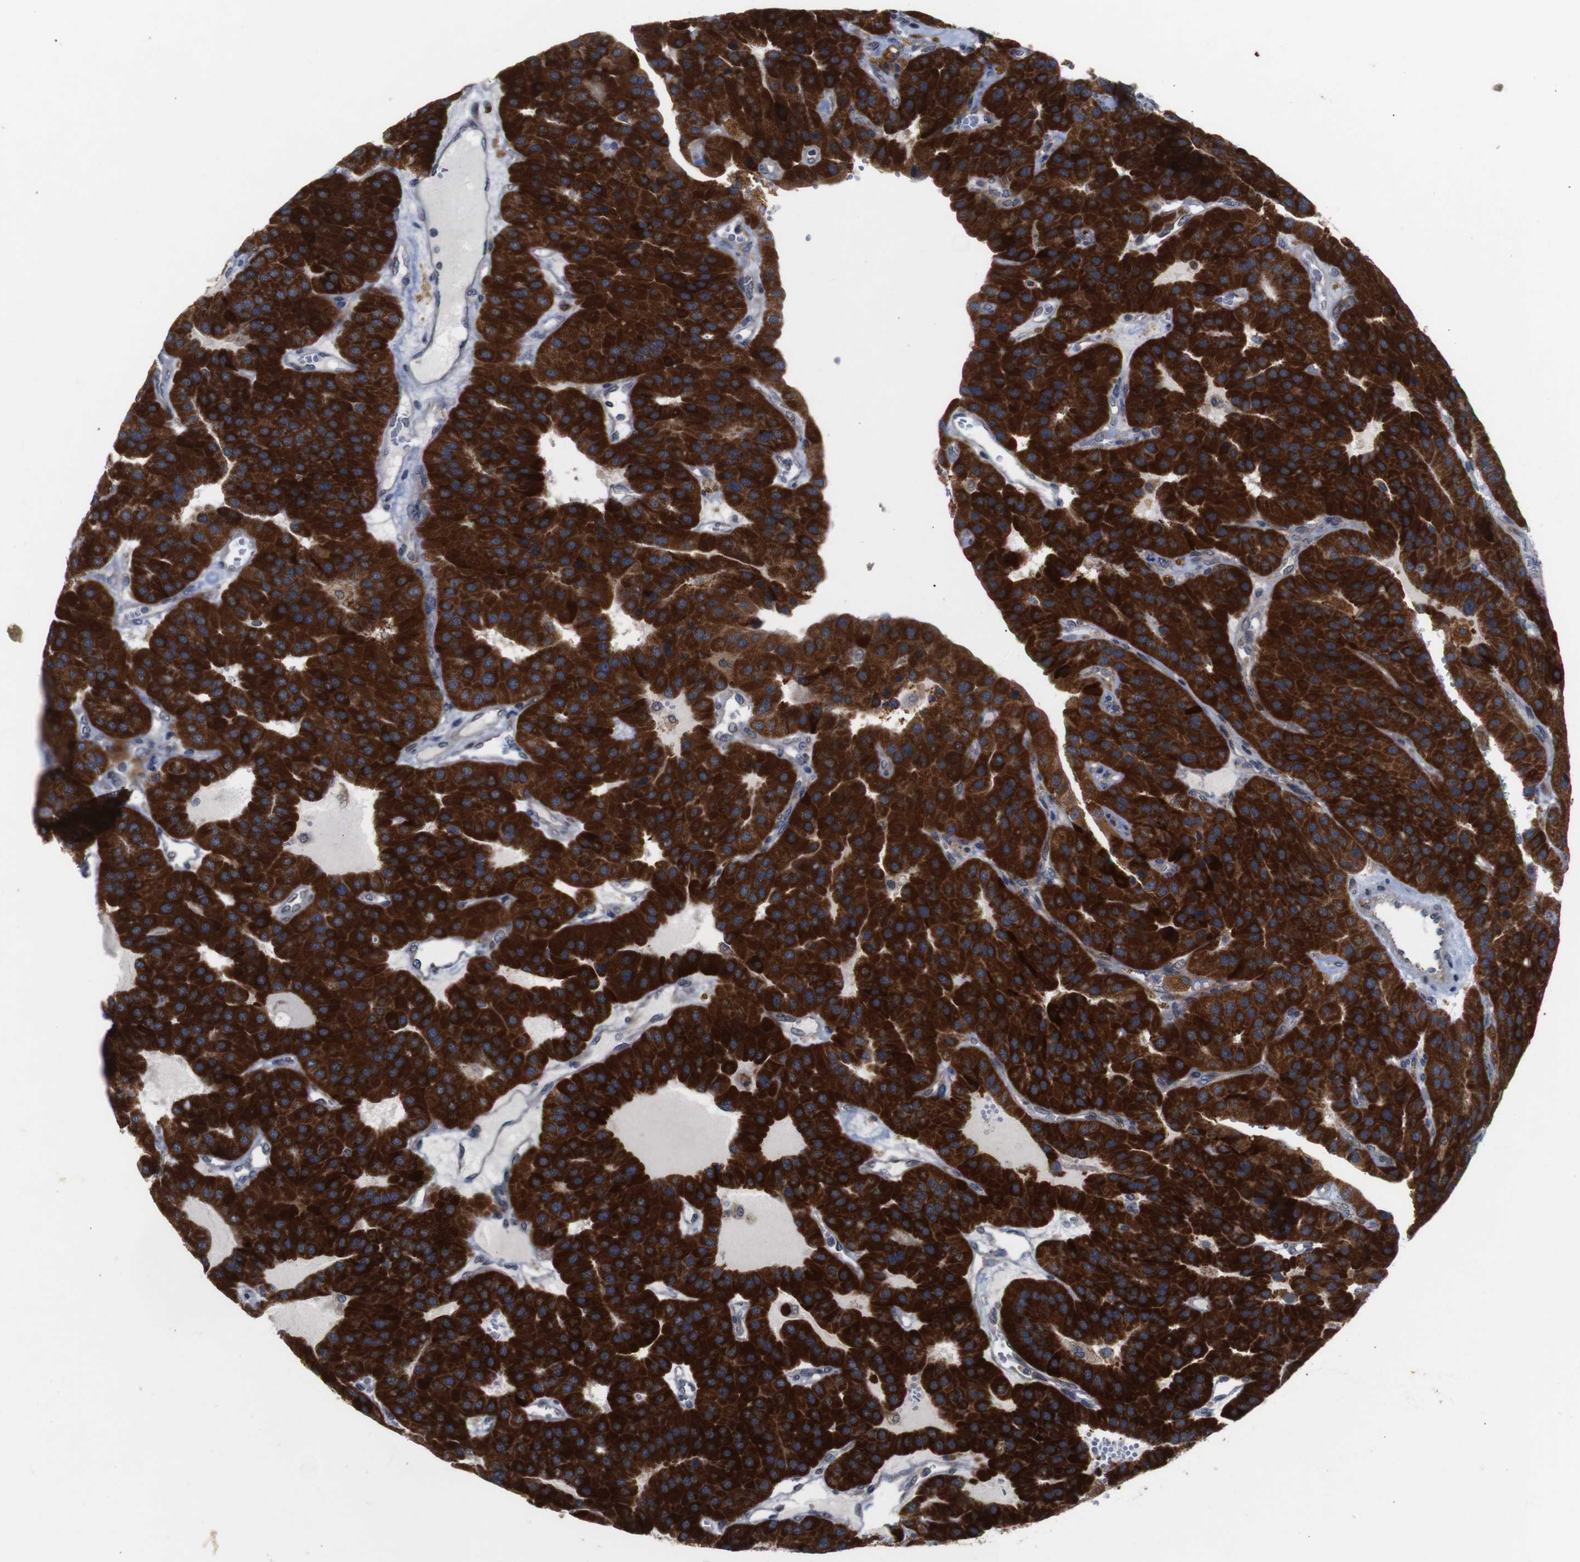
{"staining": {"intensity": "strong", "quantity": ">75%", "location": "cytoplasmic/membranous"}, "tissue": "parathyroid gland", "cell_type": "Glandular cells", "image_type": "normal", "snomed": [{"axis": "morphology", "description": "Normal tissue, NOS"}, {"axis": "morphology", "description": "Adenoma, NOS"}, {"axis": "topography", "description": "Parathyroid gland"}], "caption": "Protein analysis of unremarkable parathyroid gland shows strong cytoplasmic/membranous positivity in about >75% of glandular cells.", "gene": "ATP7B", "patient": {"sex": "female", "age": 86}}